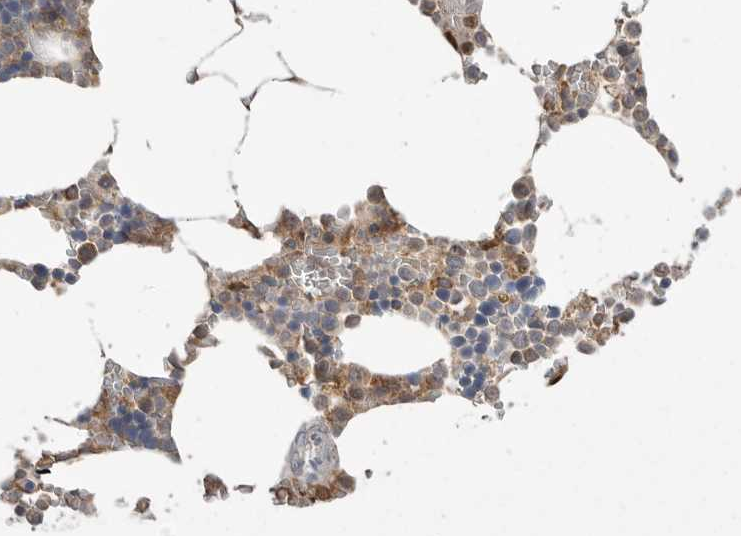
{"staining": {"intensity": "moderate", "quantity": "<25%", "location": "cytoplasmic/membranous"}, "tissue": "bone marrow", "cell_type": "Hematopoietic cells", "image_type": "normal", "snomed": [{"axis": "morphology", "description": "Normal tissue, NOS"}, {"axis": "topography", "description": "Bone marrow"}], "caption": "High-magnification brightfield microscopy of normal bone marrow stained with DAB (3,3'-diaminobenzidine) (brown) and counterstained with hematoxylin (blue). hematopoietic cells exhibit moderate cytoplasmic/membranous staining is identified in about<25% of cells.", "gene": "KYAT3", "patient": {"sex": "male", "age": 70}}